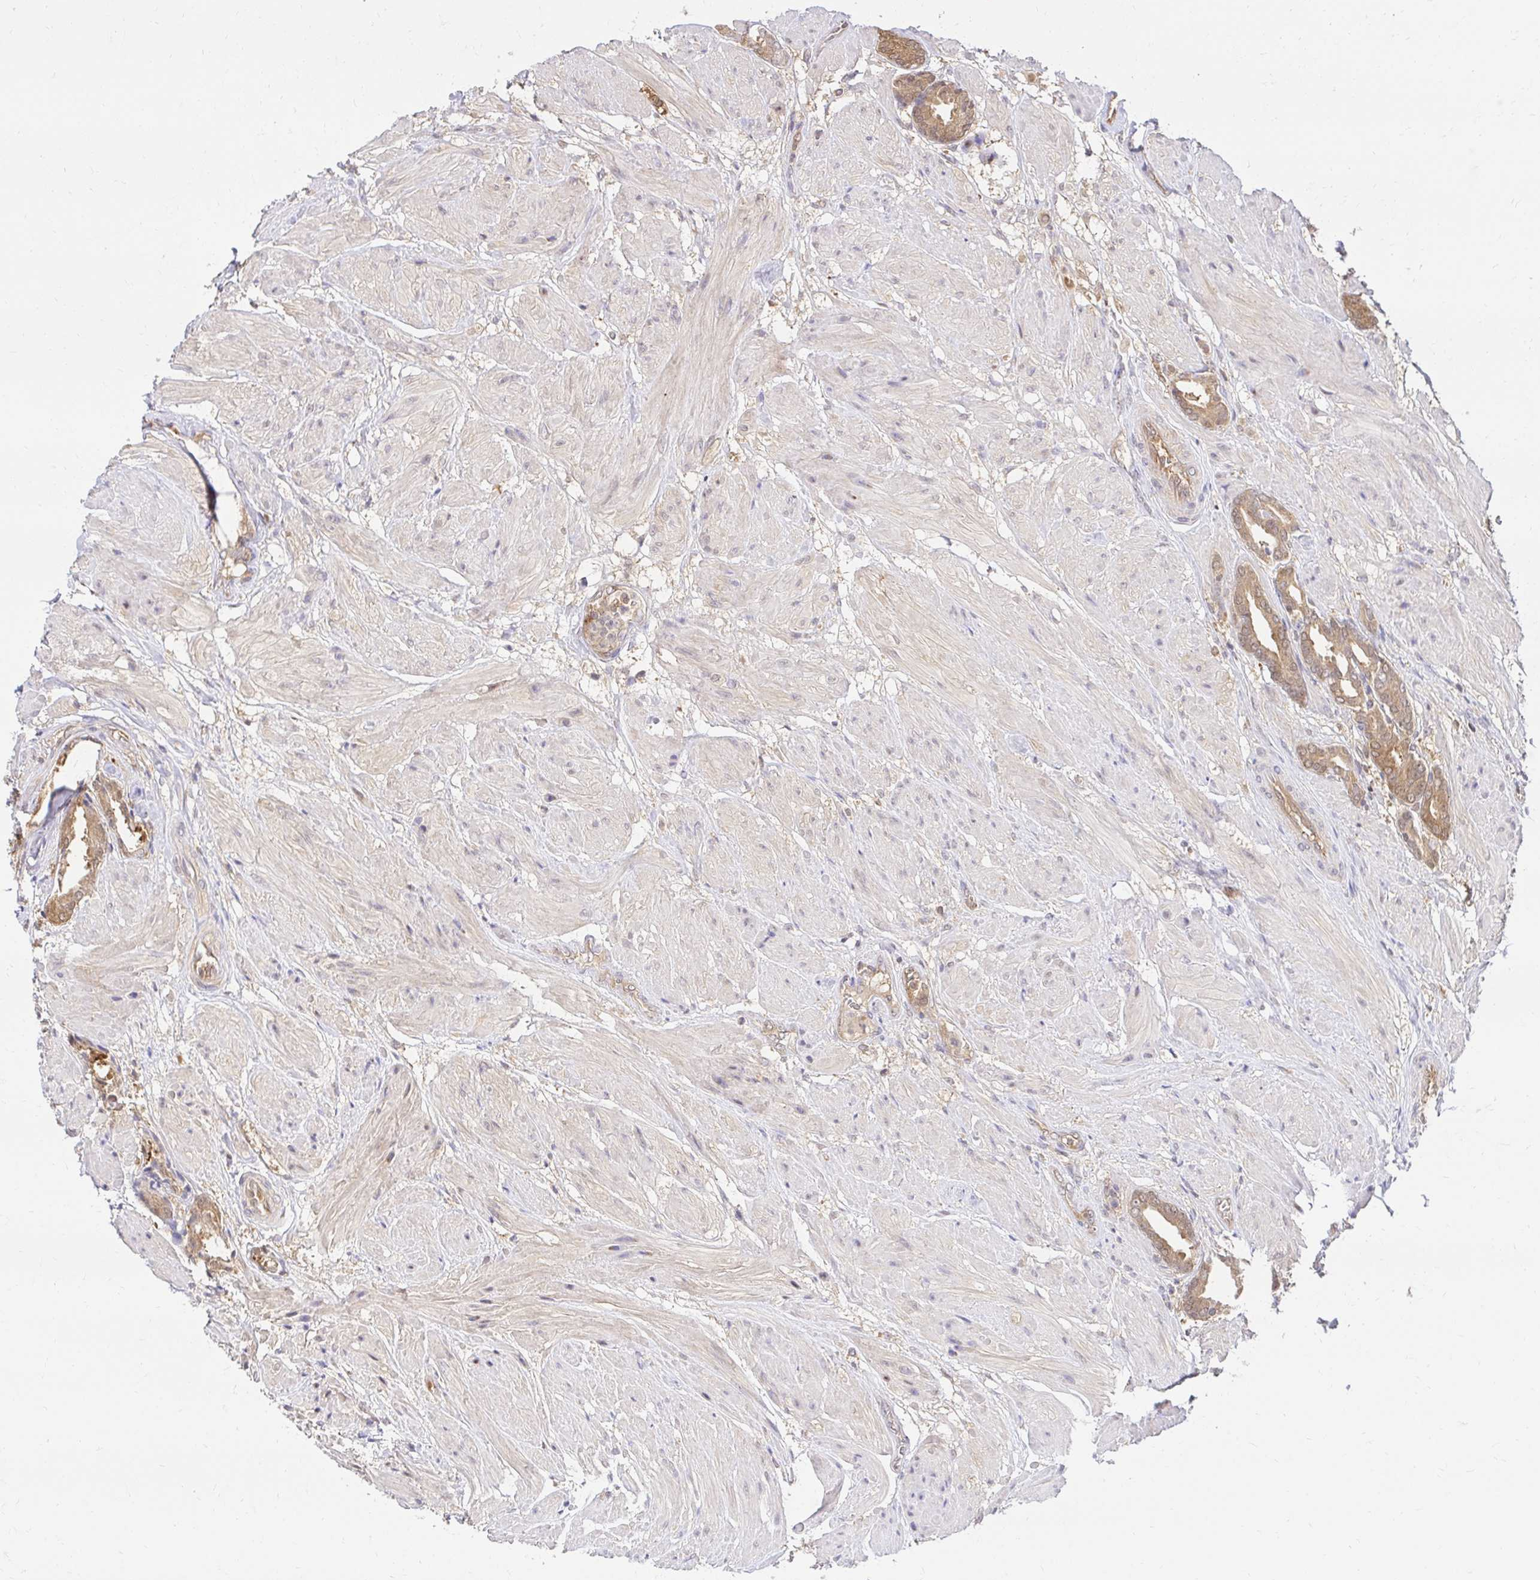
{"staining": {"intensity": "moderate", "quantity": ">75%", "location": "cytoplasmic/membranous,nuclear"}, "tissue": "prostate cancer", "cell_type": "Tumor cells", "image_type": "cancer", "snomed": [{"axis": "morphology", "description": "Adenocarcinoma, High grade"}, {"axis": "topography", "description": "Prostate"}], "caption": "Human prostate cancer (high-grade adenocarcinoma) stained for a protein (brown) demonstrates moderate cytoplasmic/membranous and nuclear positive positivity in about >75% of tumor cells.", "gene": "PSMA4", "patient": {"sex": "male", "age": 56}}